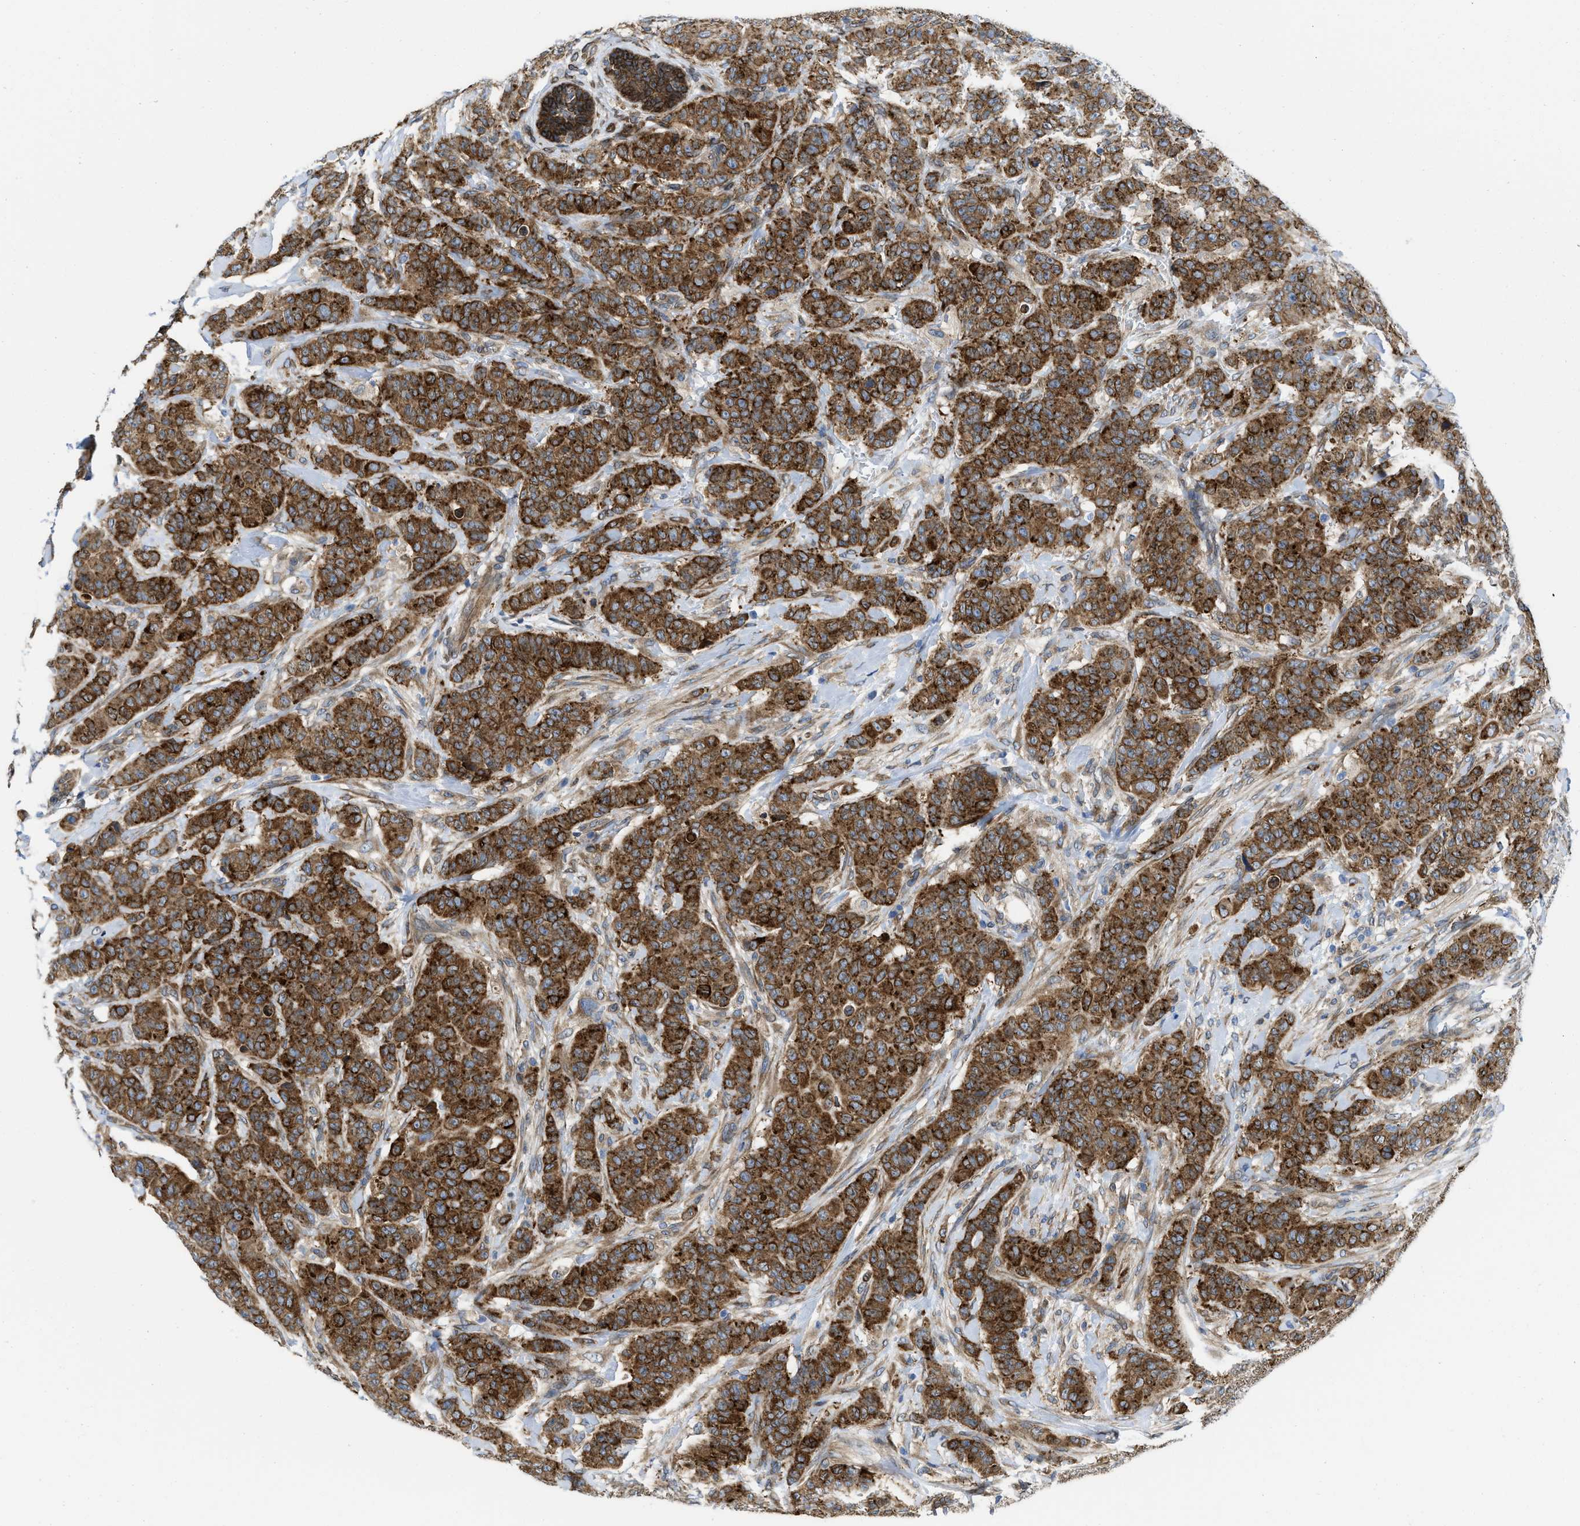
{"staining": {"intensity": "strong", "quantity": ">75%", "location": "cytoplasmic/membranous"}, "tissue": "breast cancer", "cell_type": "Tumor cells", "image_type": "cancer", "snomed": [{"axis": "morphology", "description": "Normal tissue, NOS"}, {"axis": "morphology", "description": "Duct carcinoma"}, {"axis": "topography", "description": "Breast"}], "caption": "A high amount of strong cytoplasmic/membranous expression is seen in about >75% of tumor cells in breast cancer tissue.", "gene": "ERLIN2", "patient": {"sex": "female", "age": 40}}